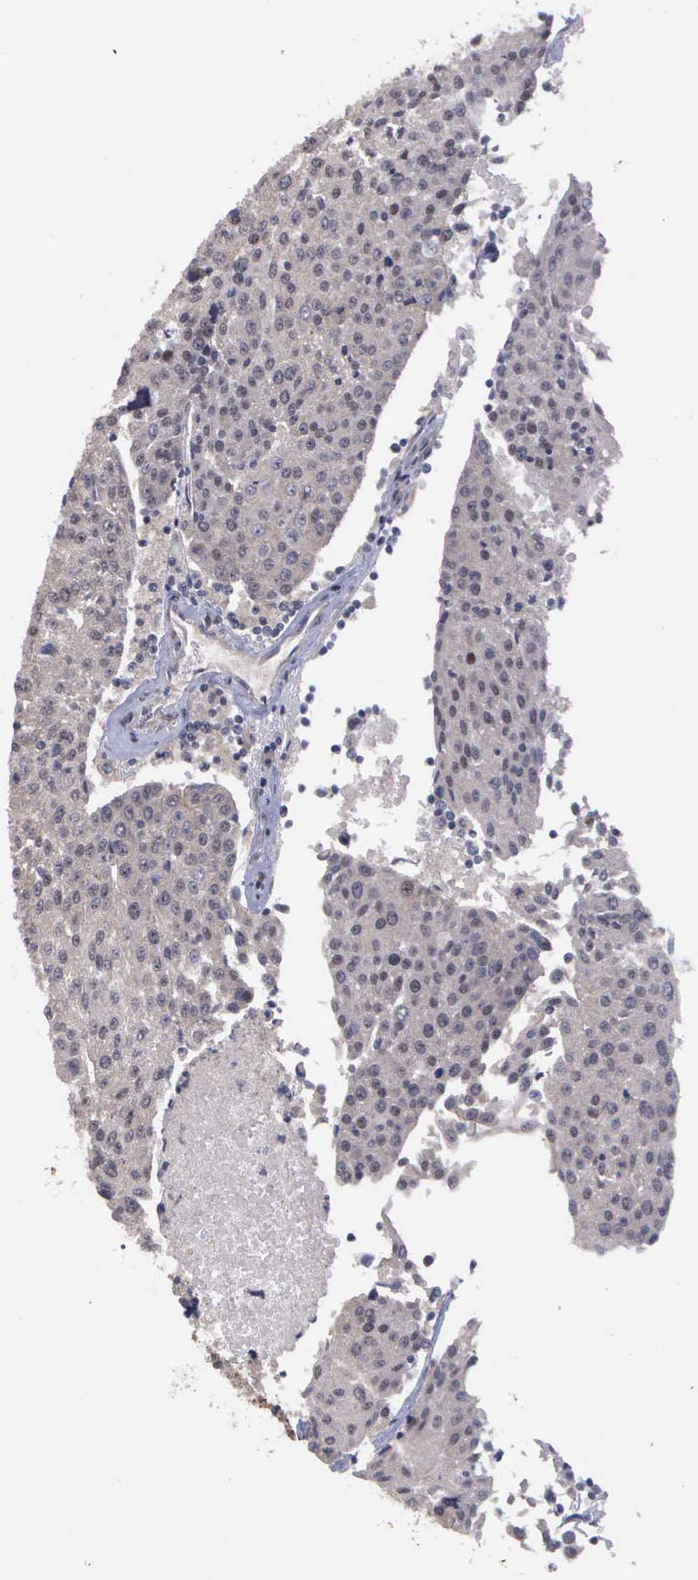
{"staining": {"intensity": "weak", "quantity": ">75%", "location": "cytoplasmic/membranous,nuclear"}, "tissue": "urothelial cancer", "cell_type": "Tumor cells", "image_type": "cancer", "snomed": [{"axis": "morphology", "description": "Urothelial carcinoma, High grade"}, {"axis": "topography", "description": "Urinary bladder"}], "caption": "Urothelial carcinoma (high-grade) tissue exhibits weak cytoplasmic/membranous and nuclear positivity in approximately >75% of tumor cells", "gene": "MAP3K9", "patient": {"sex": "female", "age": 85}}